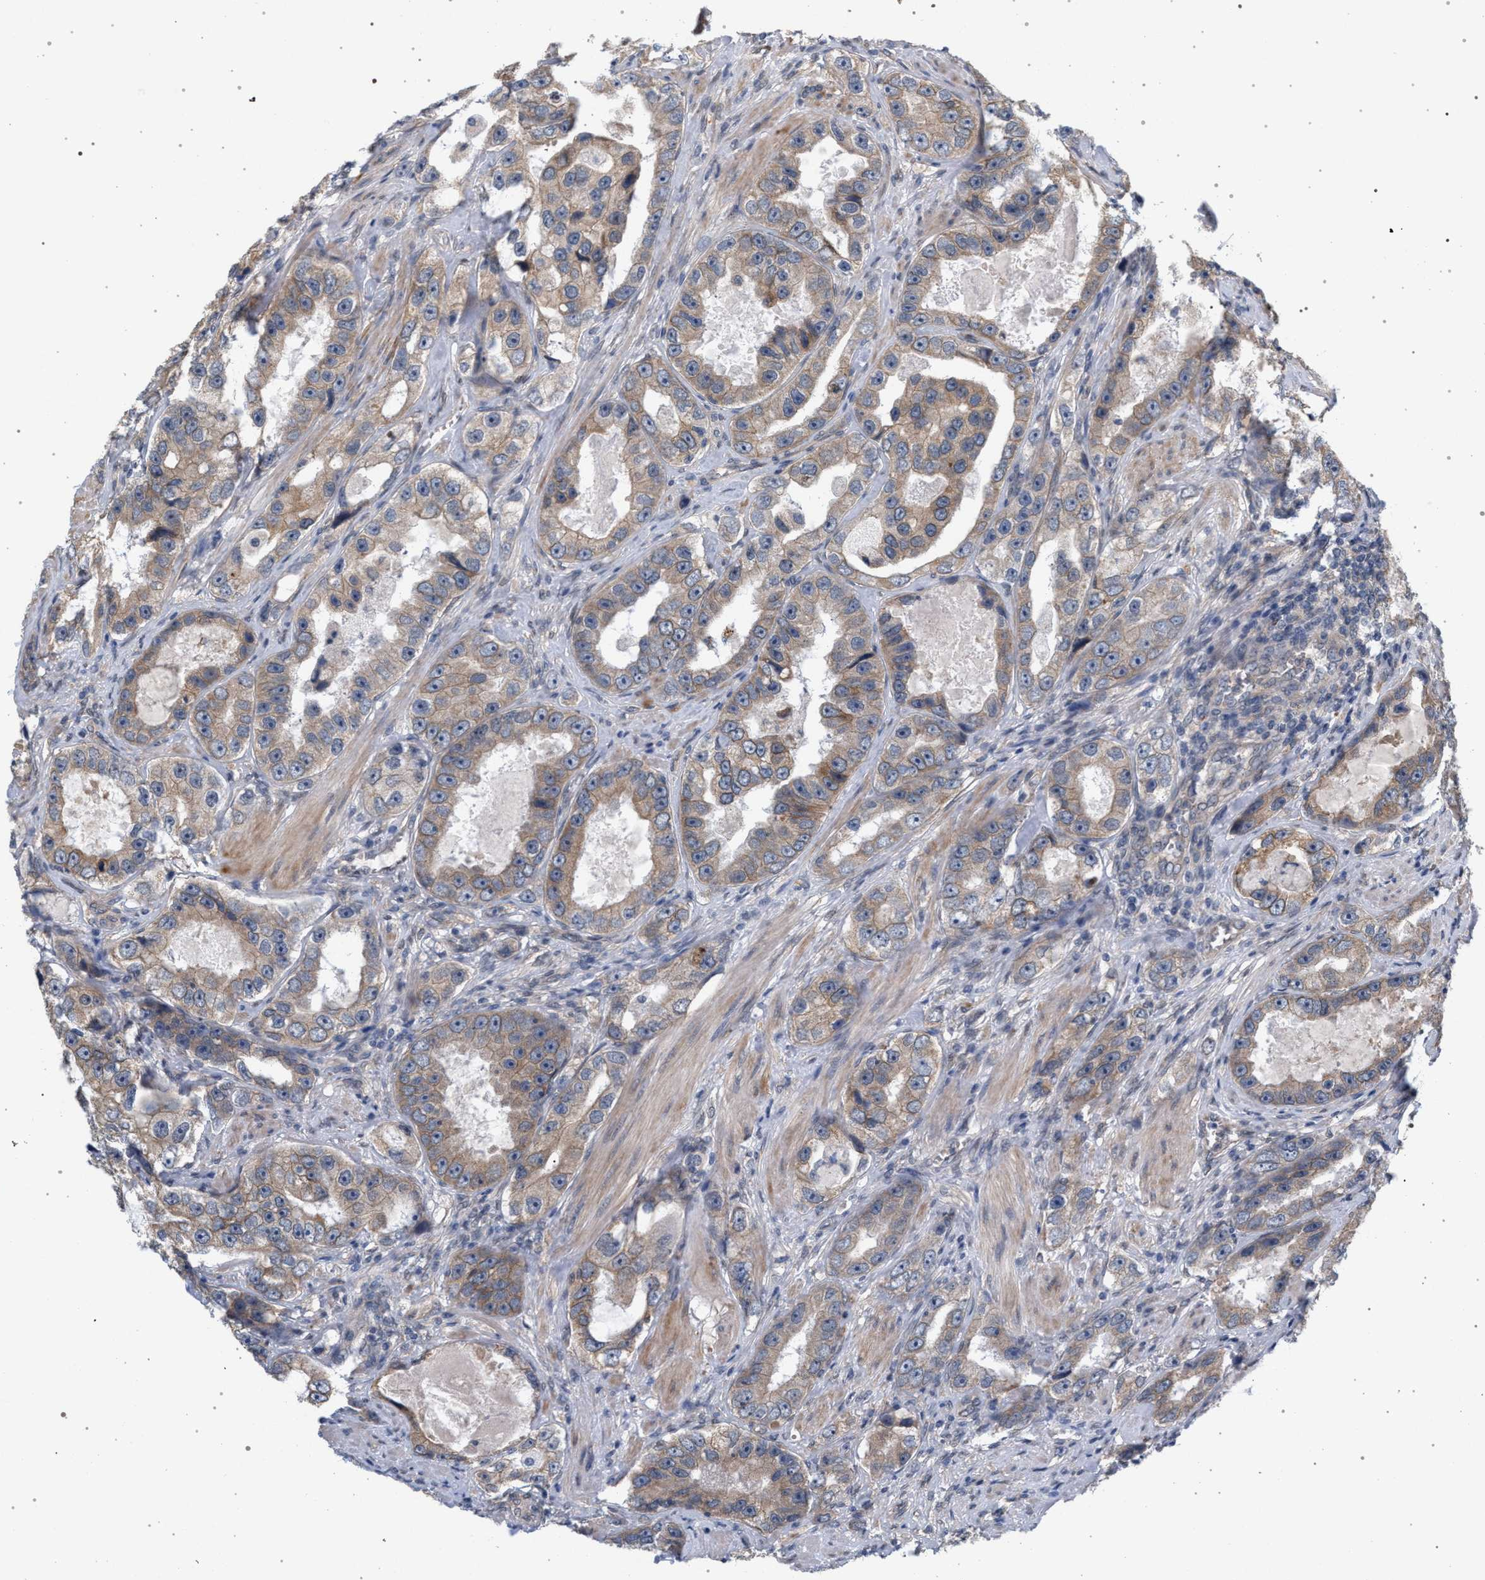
{"staining": {"intensity": "moderate", "quantity": ">75%", "location": "cytoplasmic/membranous"}, "tissue": "prostate cancer", "cell_type": "Tumor cells", "image_type": "cancer", "snomed": [{"axis": "morphology", "description": "Adenocarcinoma, High grade"}, {"axis": "topography", "description": "Prostate"}], "caption": "Moderate cytoplasmic/membranous staining is present in approximately >75% of tumor cells in prostate cancer (high-grade adenocarcinoma).", "gene": "ARPC5L", "patient": {"sex": "male", "age": 63}}